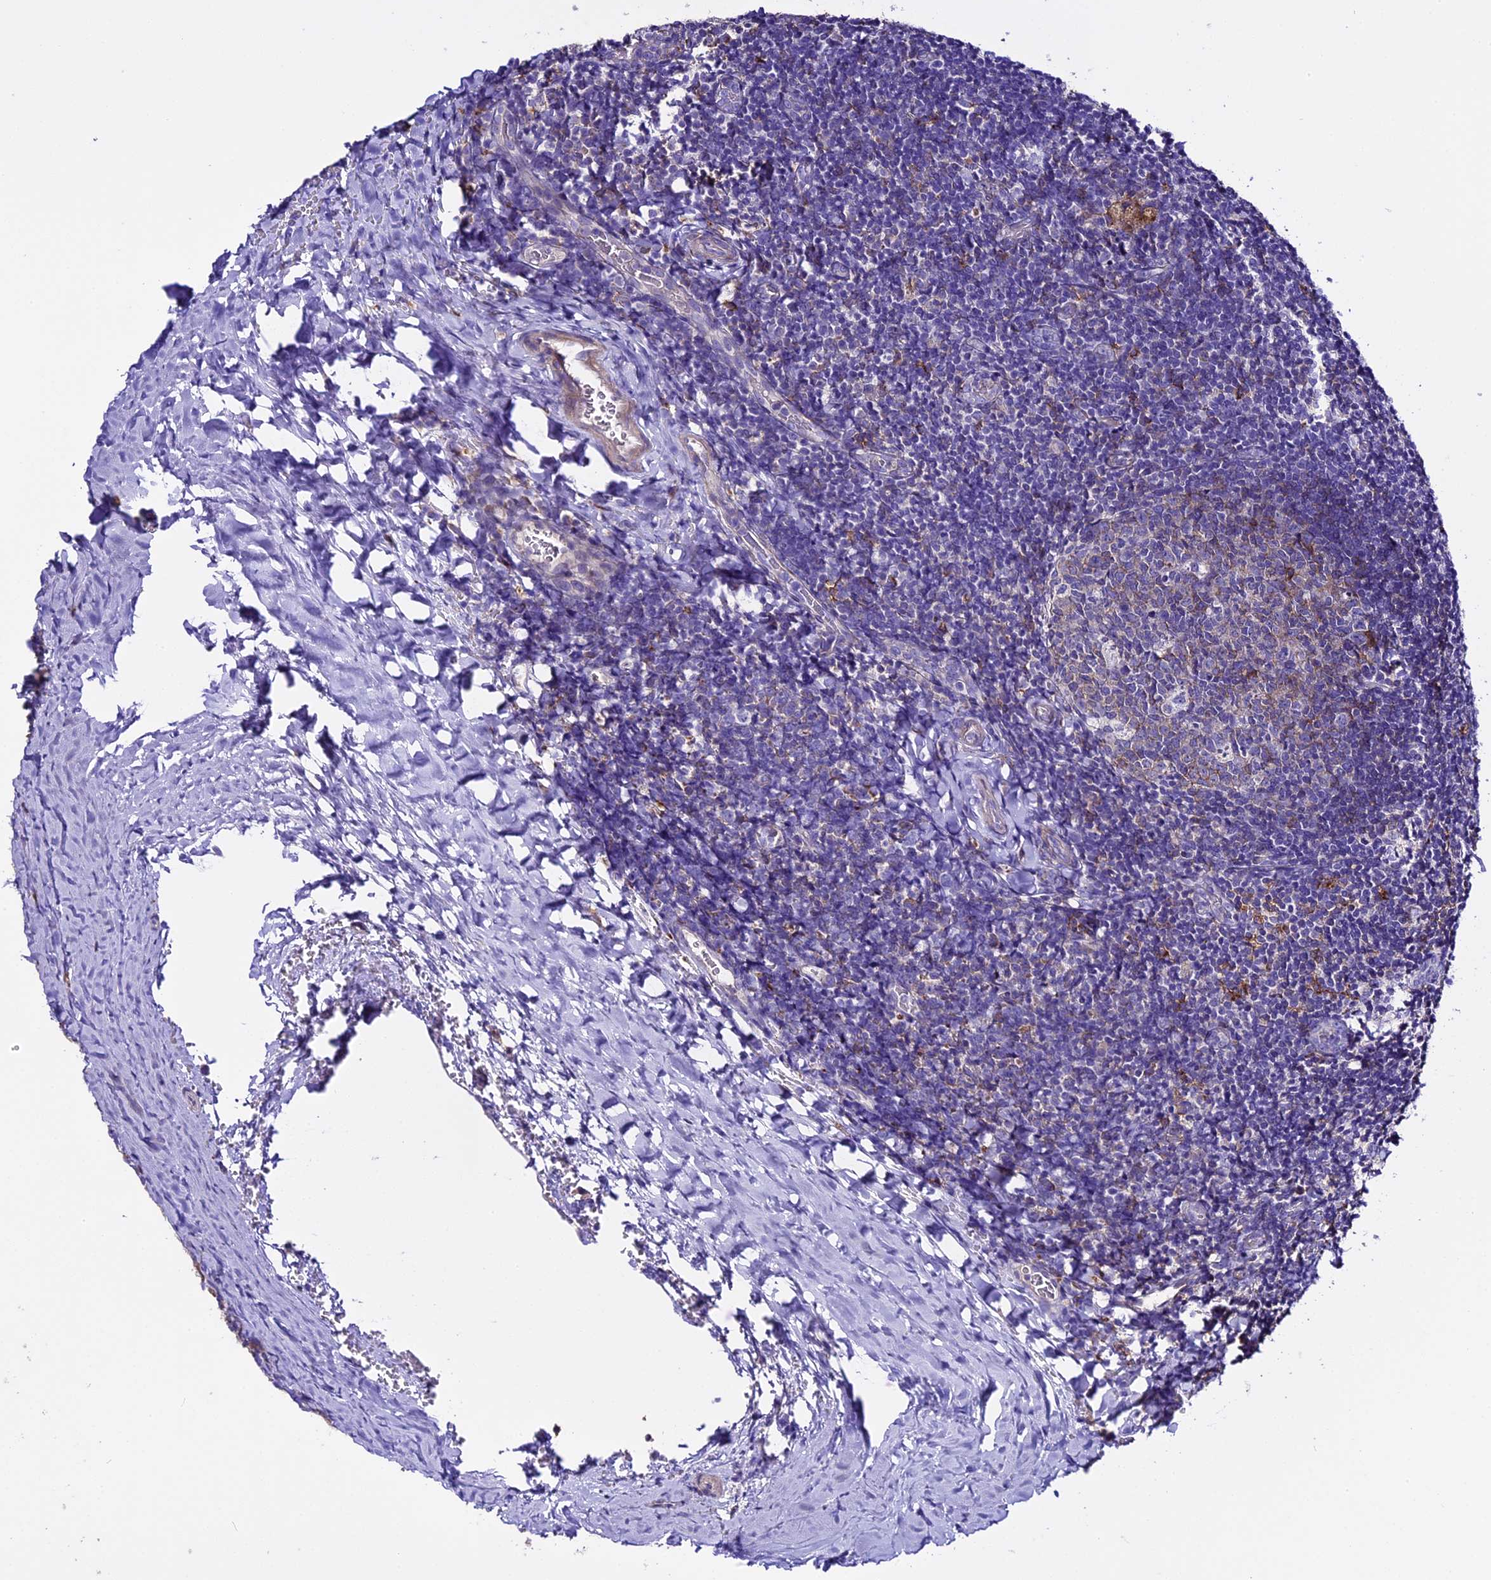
{"staining": {"intensity": "moderate", "quantity": "<25%", "location": "cytoplasmic/membranous"}, "tissue": "tonsil", "cell_type": "Germinal center cells", "image_type": "normal", "snomed": [{"axis": "morphology", "description": "Normal tissue, NOS"}, {"axis": "topography", "description": "Tonsil"}], "caption": "Tonsil stained for a protein (brown) reveals moderate cytoplasmic/membranous positive staining in approximately <25% of germinal center cells.", "gene": "NOD2", "patient": {"sex": "male", "age": 17}}